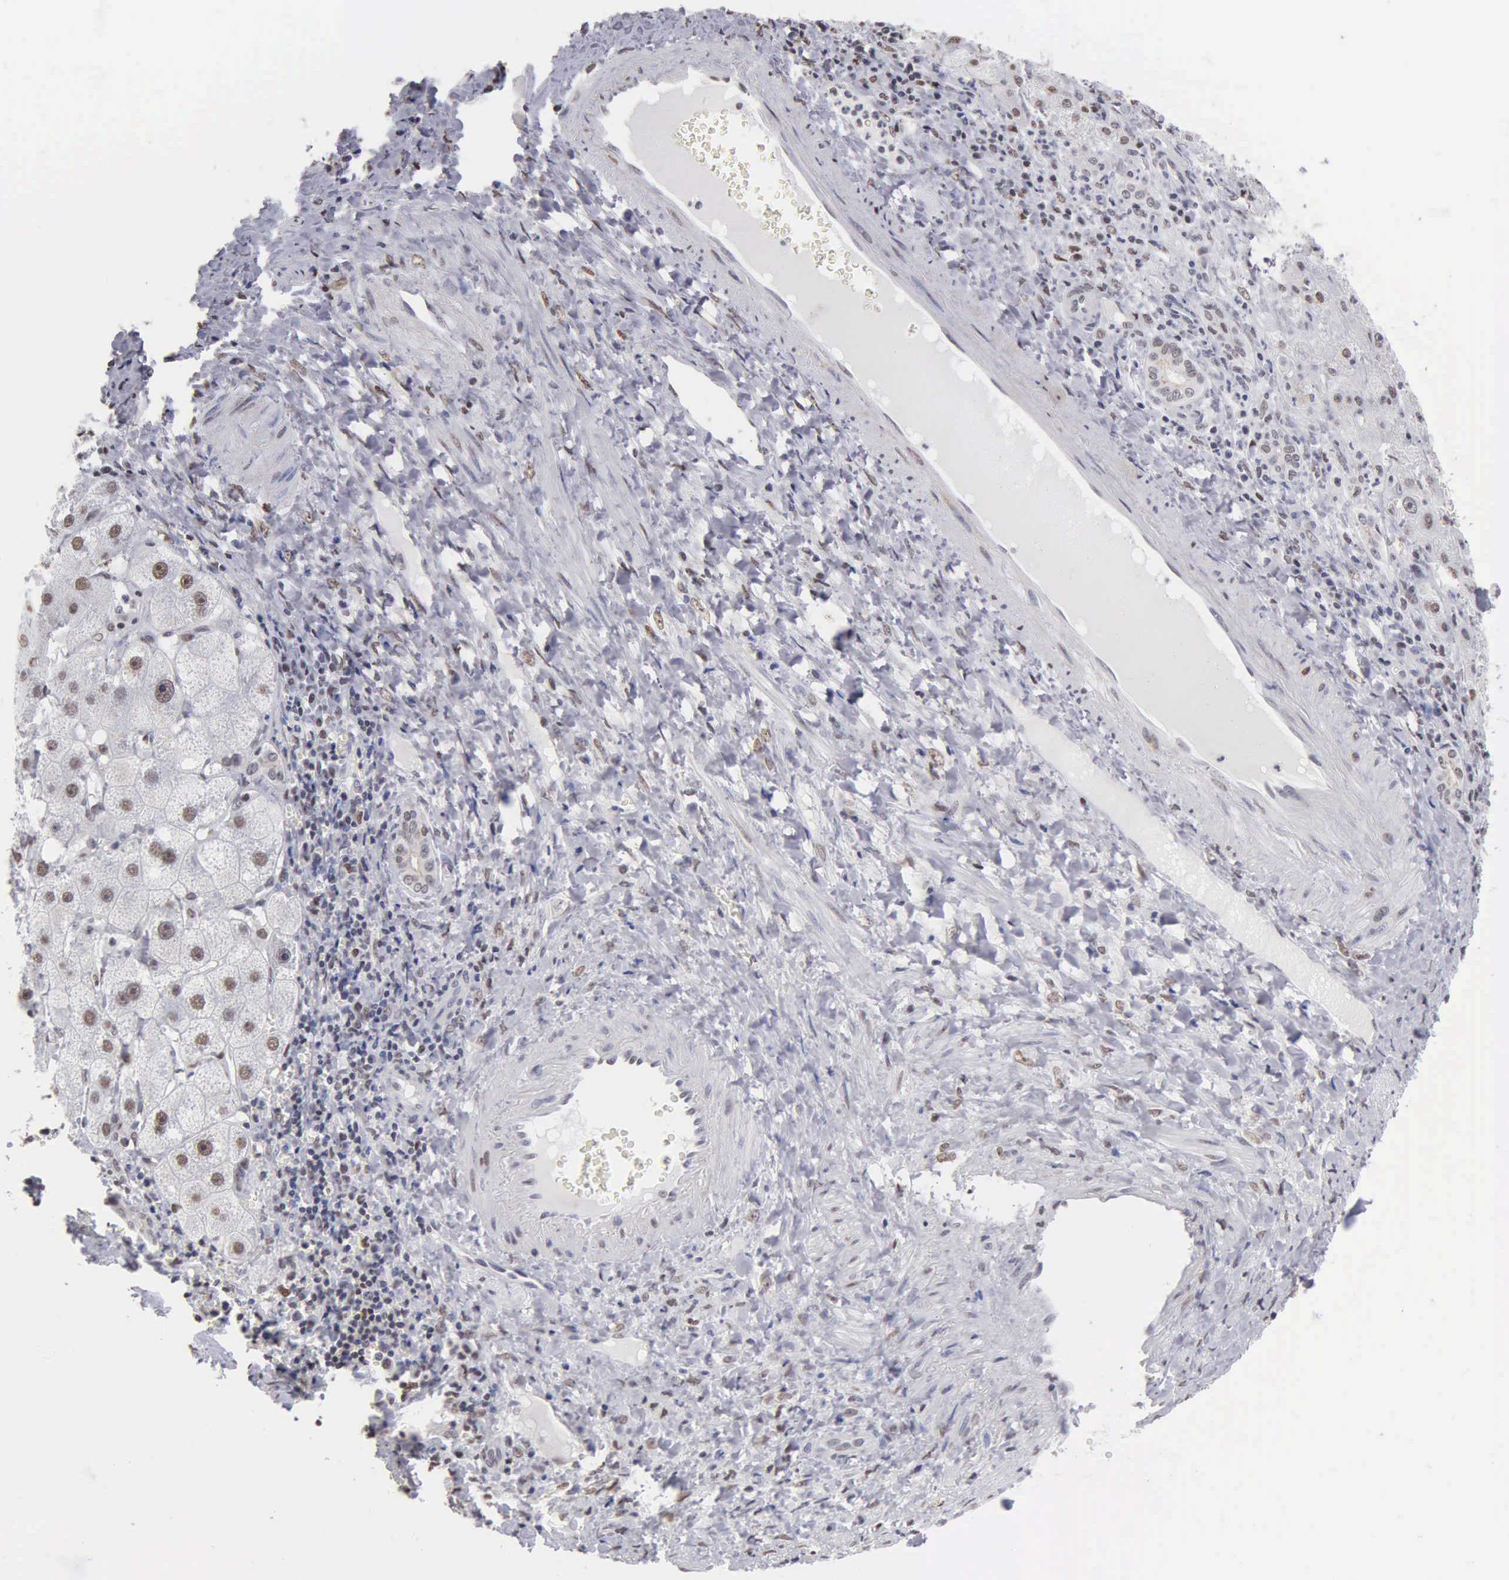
{"staining": {"intensity": "negative", "quantity": "none", "location": "none"}, "tissue": "liver cancer", "cell_type": "Tumor cells", "image_type": "cancer", "snomed": [{"axis": "morphology", "description": "Cholangiocarcinoma"}, {"axis": "topography", "description": "Liver"}], "caption": "Immunohistochemistry (IHC) image of human liver cholangiocarcinoma stained for a protein (brown), which exhibits no expression in tumor cells. The staining was performed using DAB (3,3'-diaminobenzidine) to visualize the protein expression in brown, while the nuclei were stained in blue with hematoxylin (Magnification: 20x).", "gene": "CCNG1", "patient": {"sex": "female", "age": 79}}